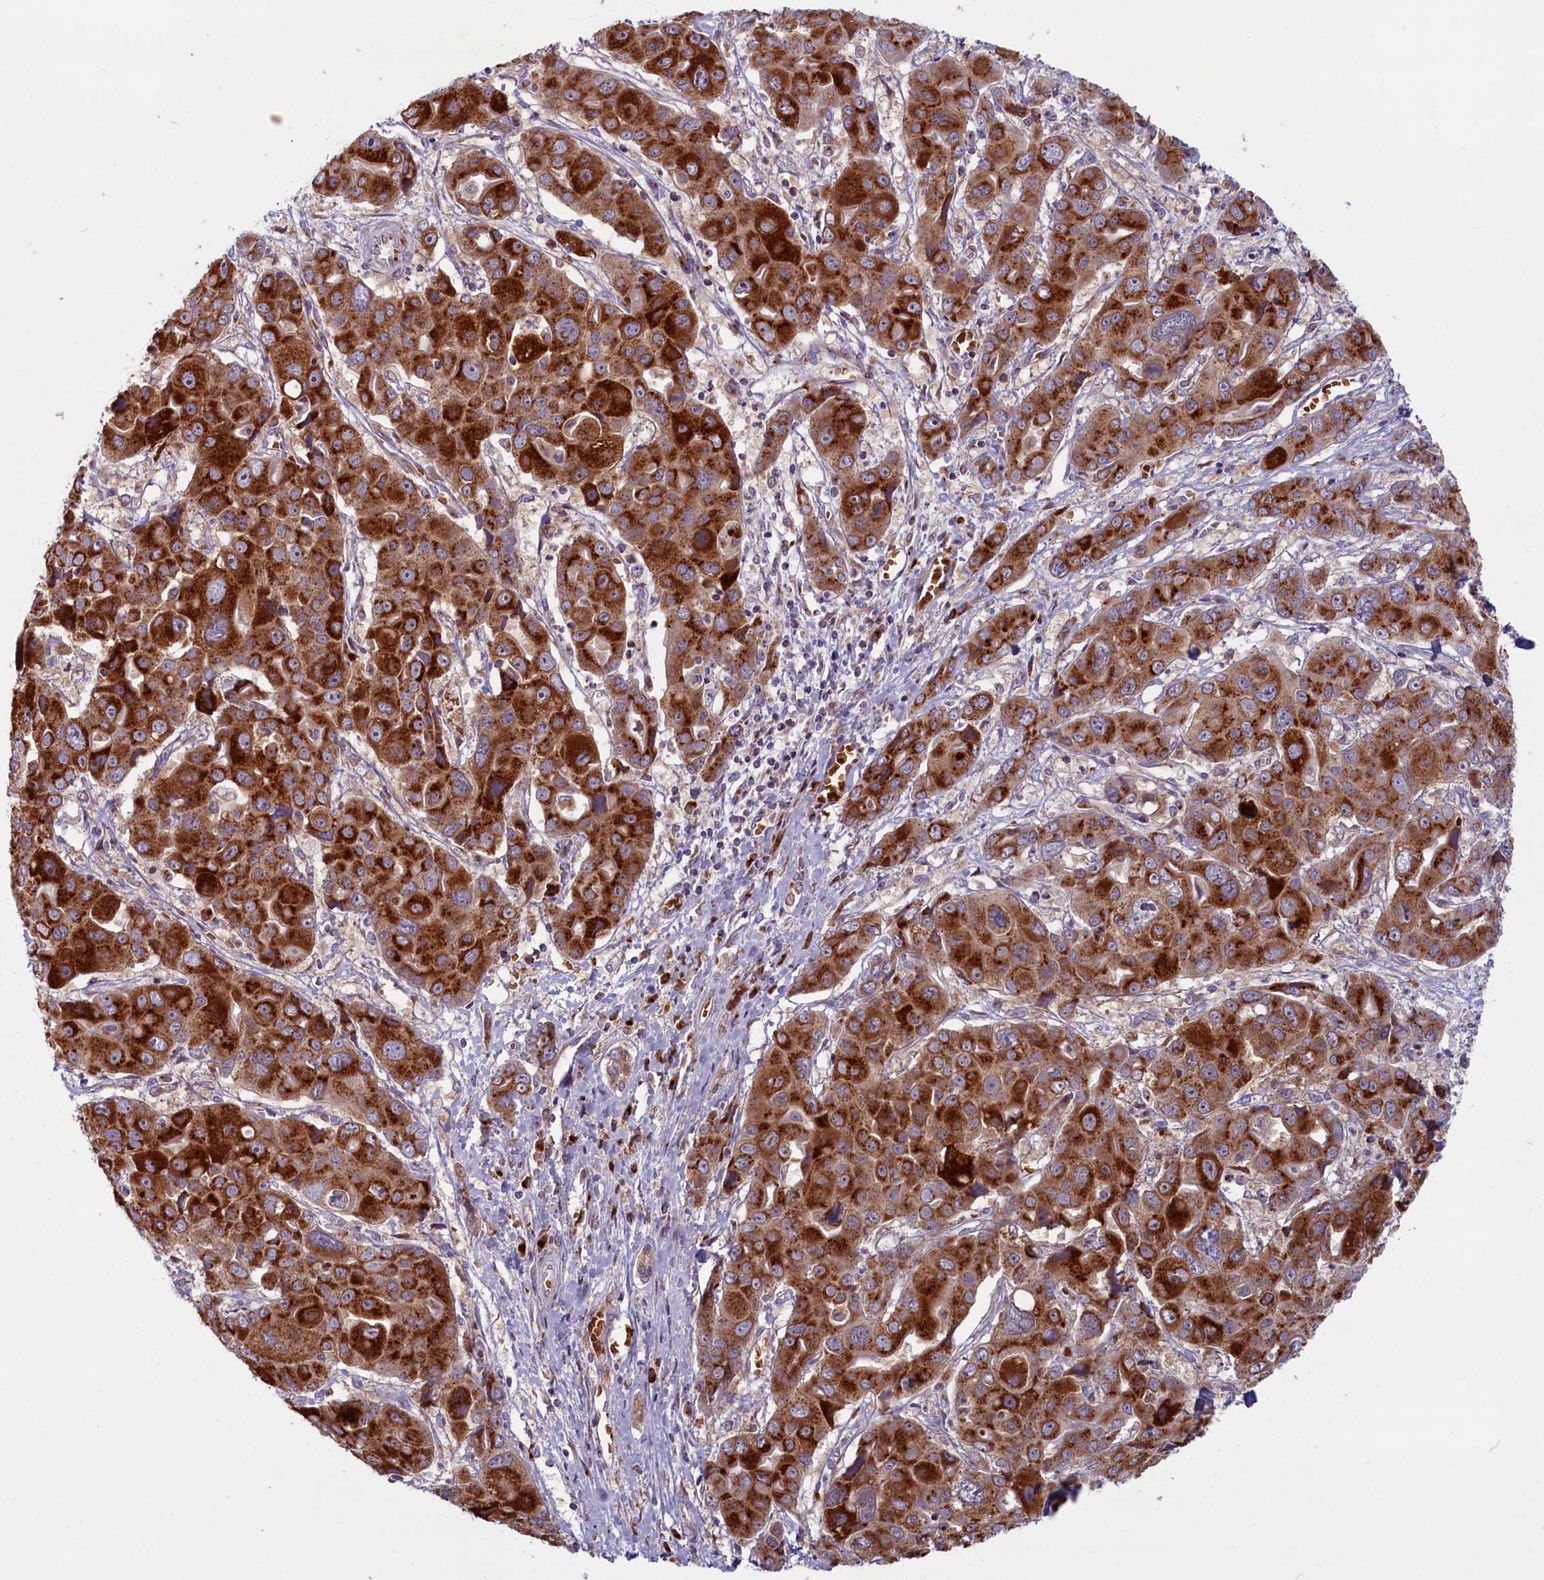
{"staining": {"intensity": "strong", "quantity": ">75%", "location": "cytoplasmic/membranous"}, "tissue": "liver cancer", "cell_type": "Tumor cells", "image_type": "cancer", "snomed": [{"axis": "morphology", "description": "Cholangiocarcinoma"}, {"axis": "topography", "description": "Liver"}], "caption": "Cholangiocarcinoma (liver) tissue shows strong cytoplasmic/membranous staining in approximately >75% of tumor cells, visualized by immunohistochemistry.", "gene": "BLVRB", "patient": {"sex": "male", "age": 67}}